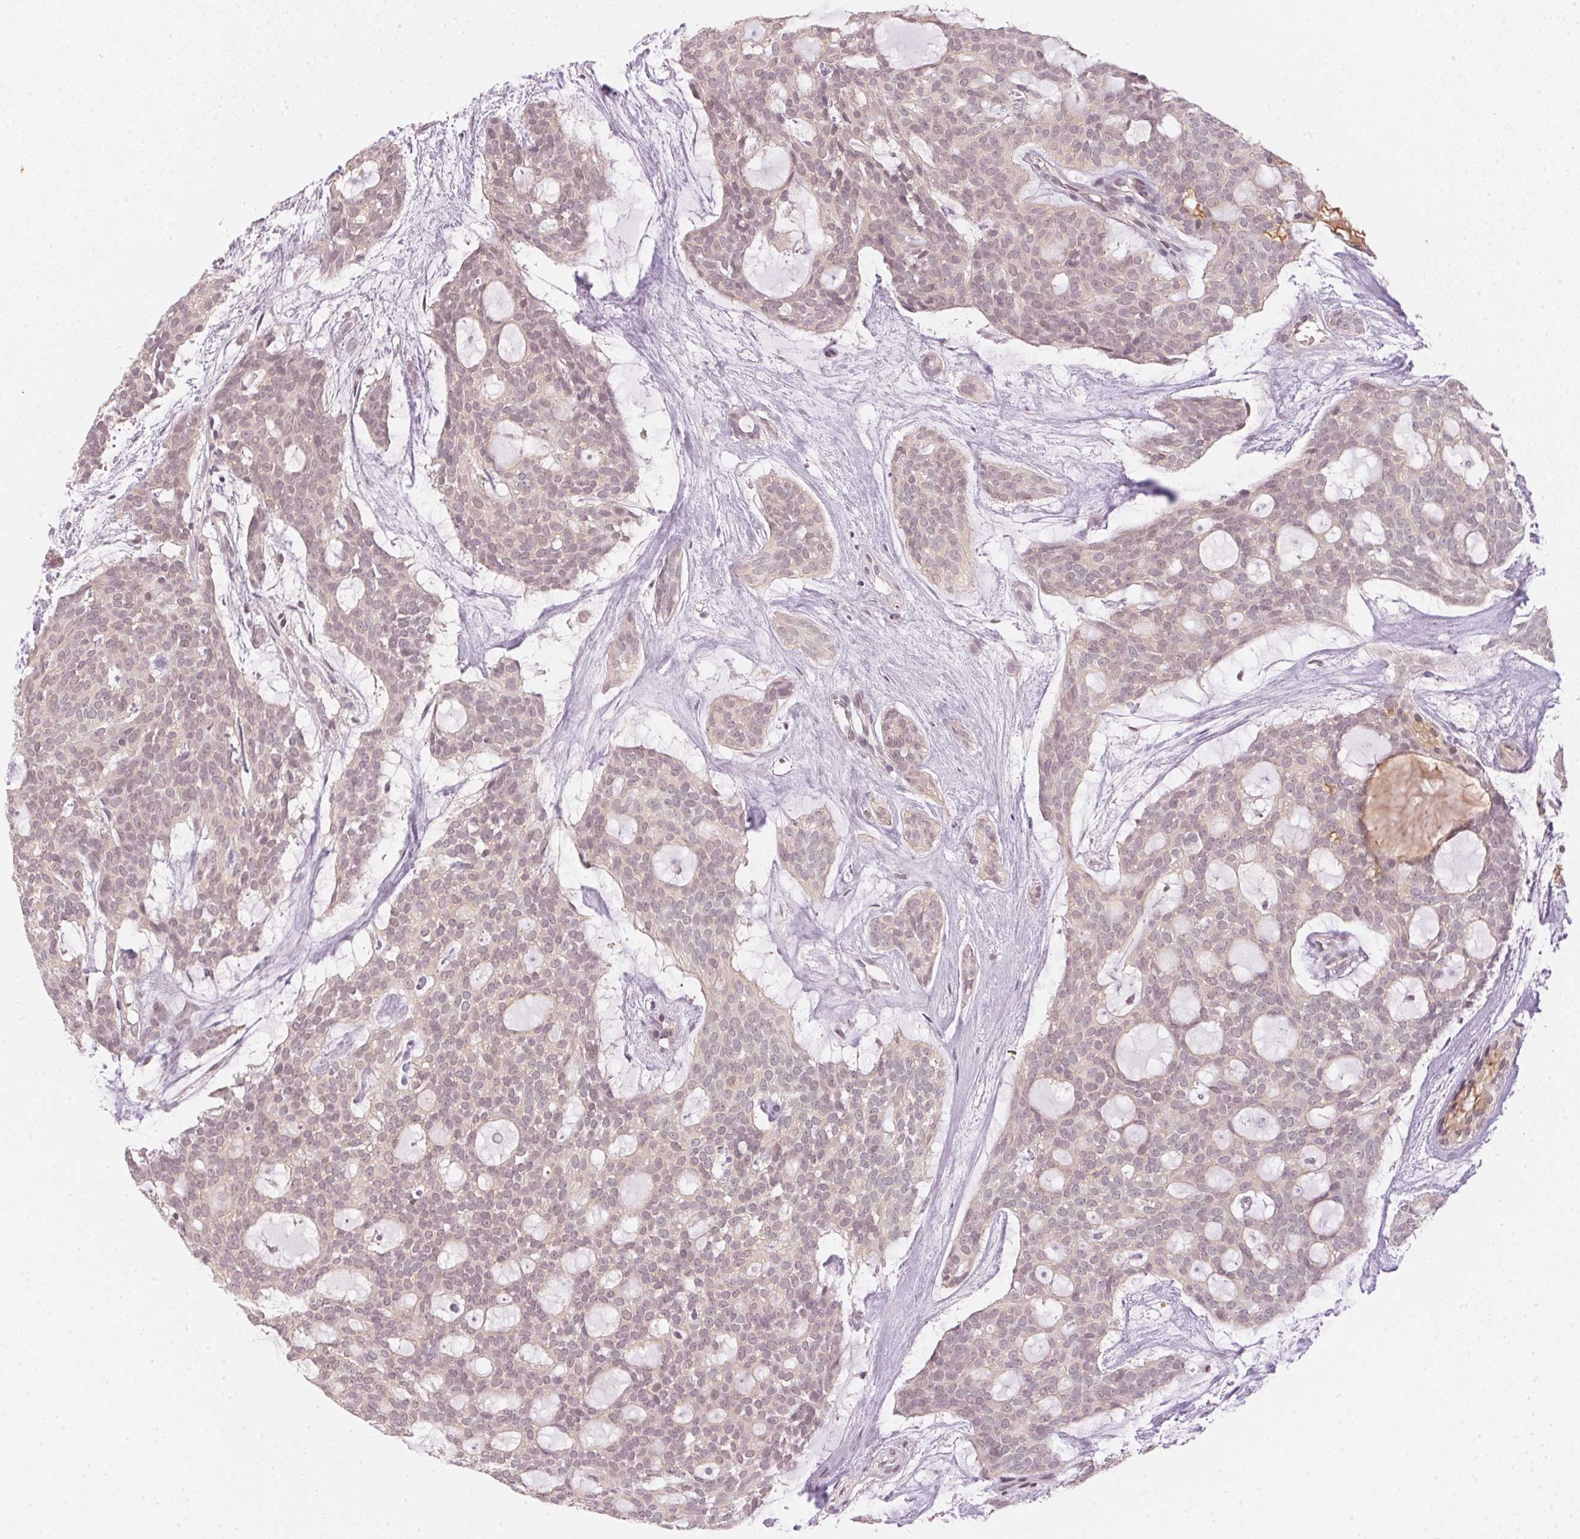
{"staining": {"intensity": "weak", "quantity": "<25%", "location": "nuclear"}, "tissue": "head and neck cancer", "cell_type": "Tumor cells", "image_type": "cancer", "snomed": [{"axis": "morphology", "description": "Adenocarcinoma, NOS"}, {"axis": "topography", "description": "Head-Neck"}], "caption": "IHC micrograph of neoplastic tissue: human head and neck cancer (adenocarcinoma) stained with DAB reveals no significant protein expression in tumor cells.", "gene": "KPRP", "patient": {"sex": "male", "age": 66}}